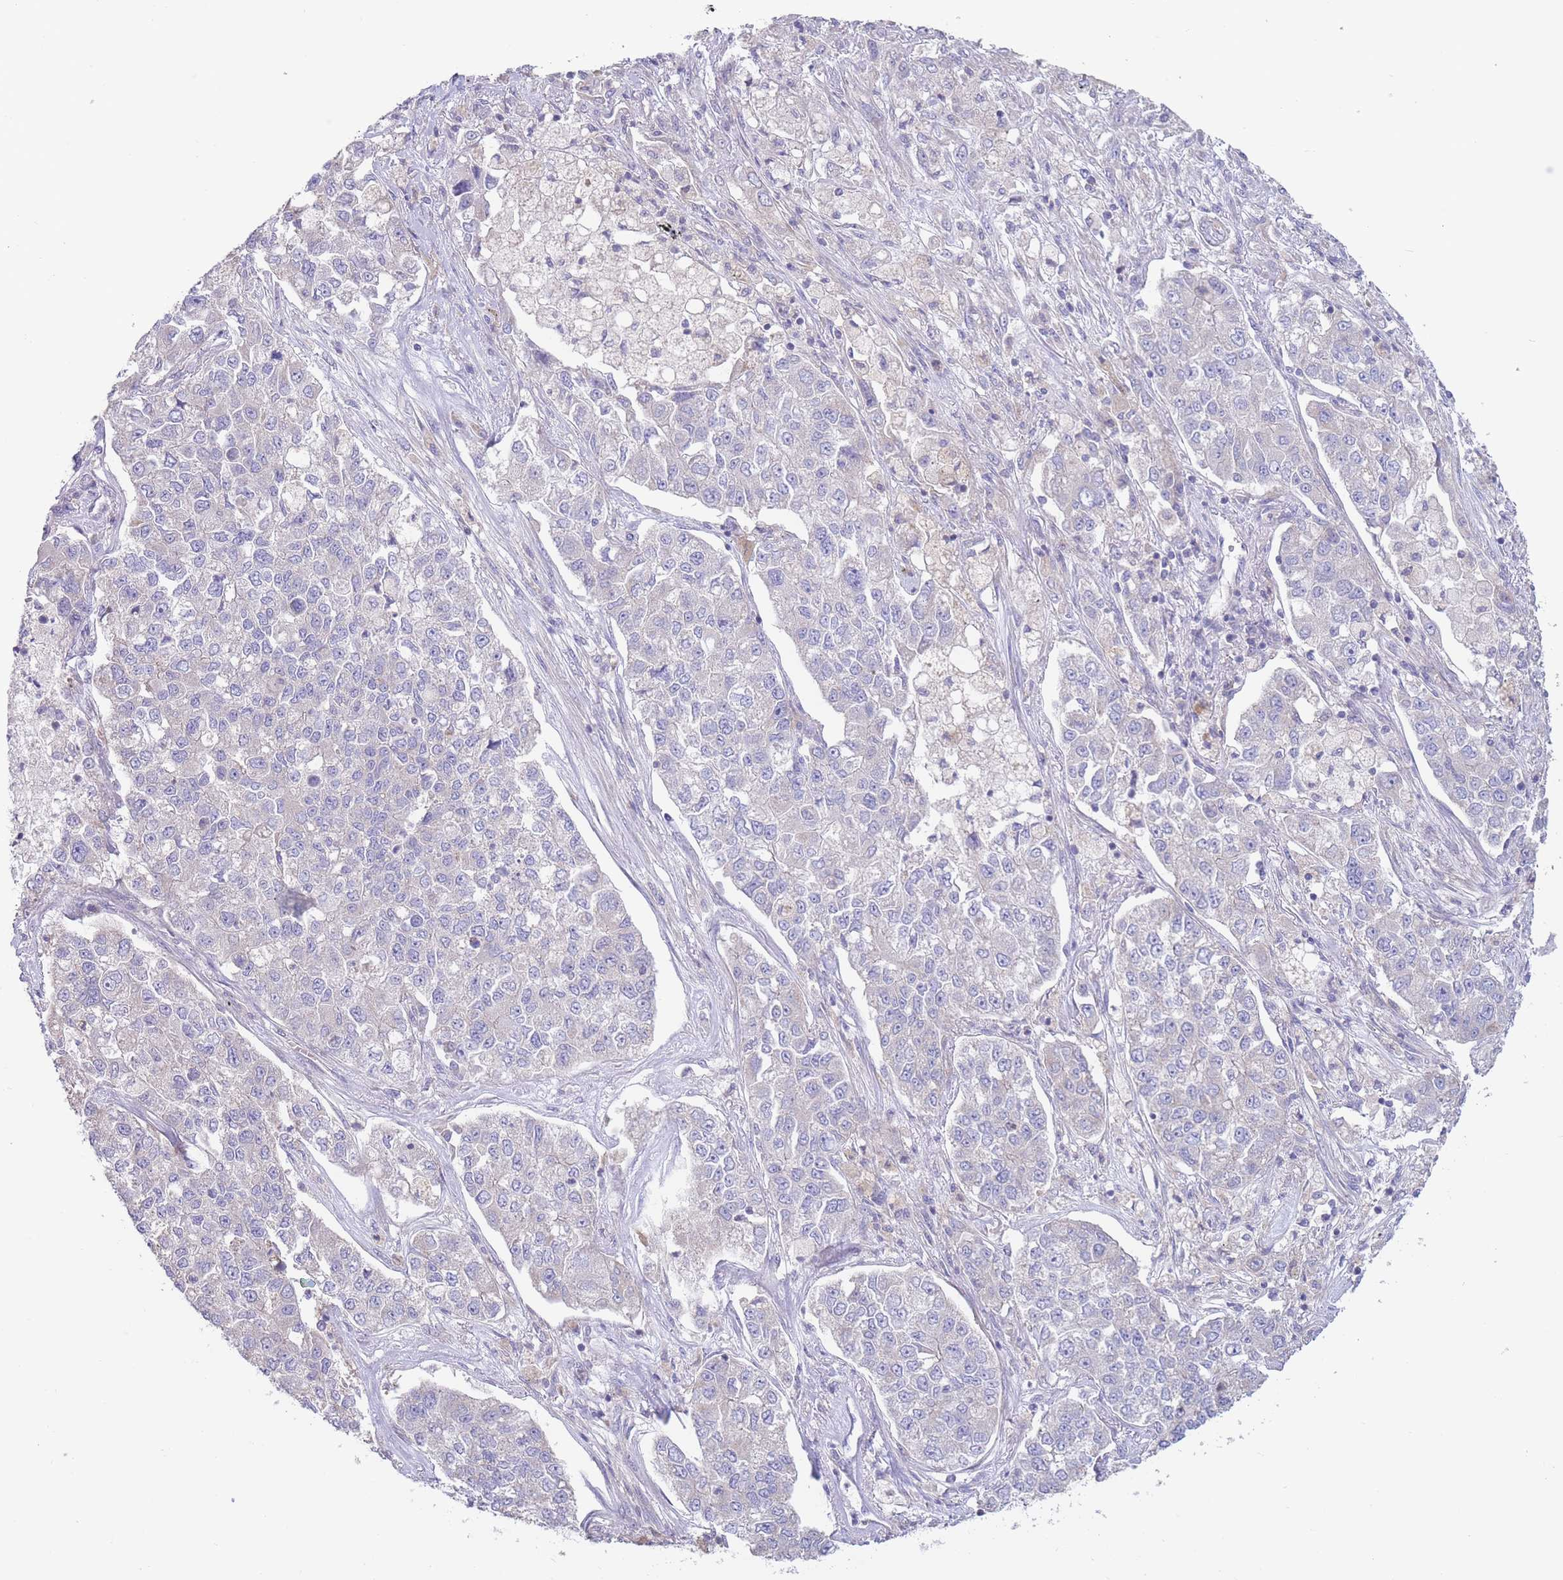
{"staining": {"intensity": "negative", "quantity": "none", "location": "none"}, "tissue": "lung cancer", "cell_type": "Tumor cells", "image_type": "cancer", "snomed": [{"axis": "morphology", "description": "Adenocarcinoma, NOS"}, {"axis": "topography", "description": "Lung"}], "caption": "Immunohistochemistry (IHC) of lung cancer reveals no positivity in tumor cells.", "gene": "ALS2CL", "patient": {"sex": "male", "age": 49}}